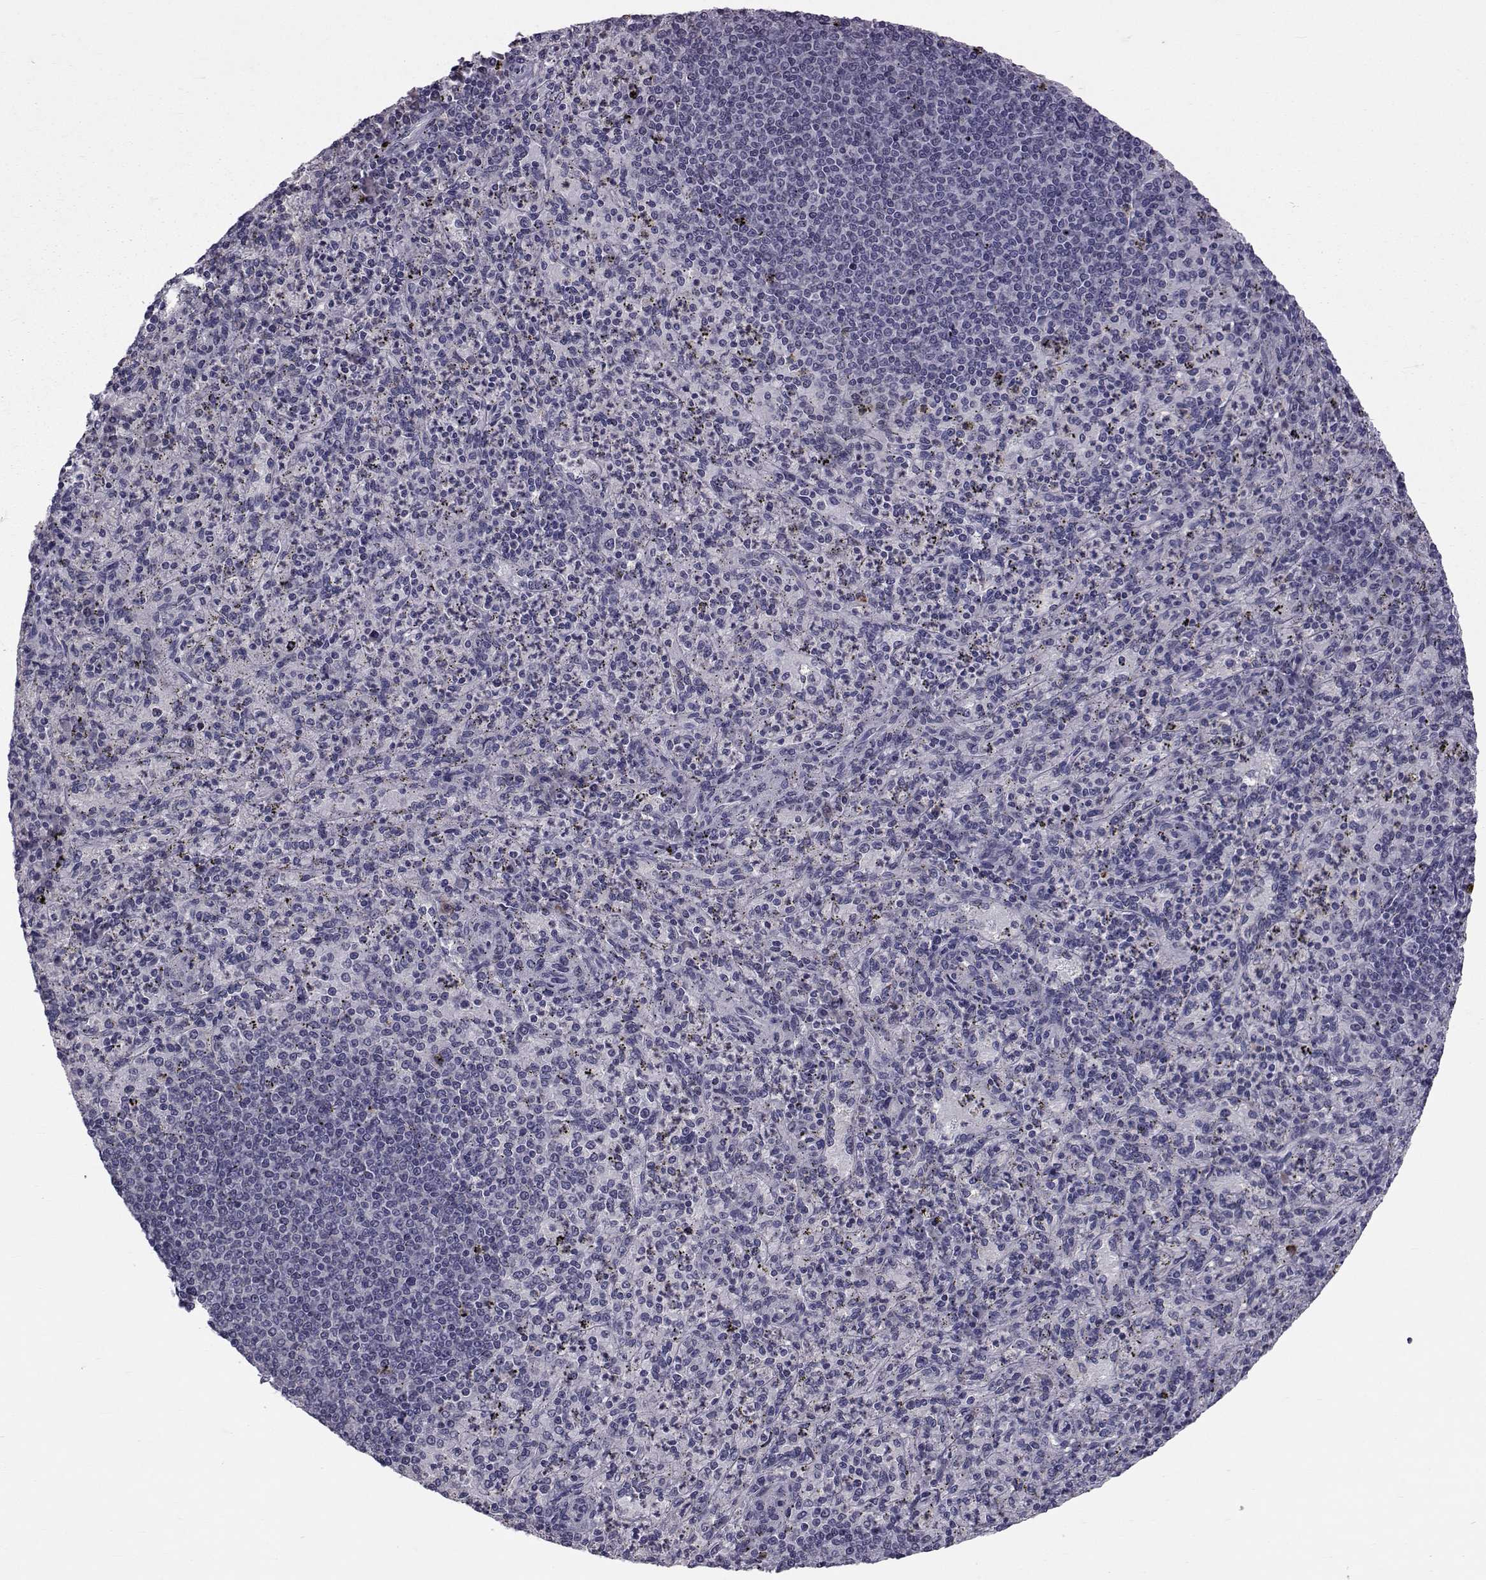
{"staining": {"intensity": "negative", "quantity": "none", "location": "none"}, "tissue": "spleen", "cell_type": "Cells in red pulp", "image_type": "normal", "snomed": [{"axis": "morphology", "description": "Normal tissue, NOS"}, {"axis": "topography", "description": "Spleen"}], "caption": "Photomicrograph shows no significant protein staining in cells in red pulp of benign spleen.", "gene": "TNFRSF11B", "patient": {"sex": "male", "age": 60}}